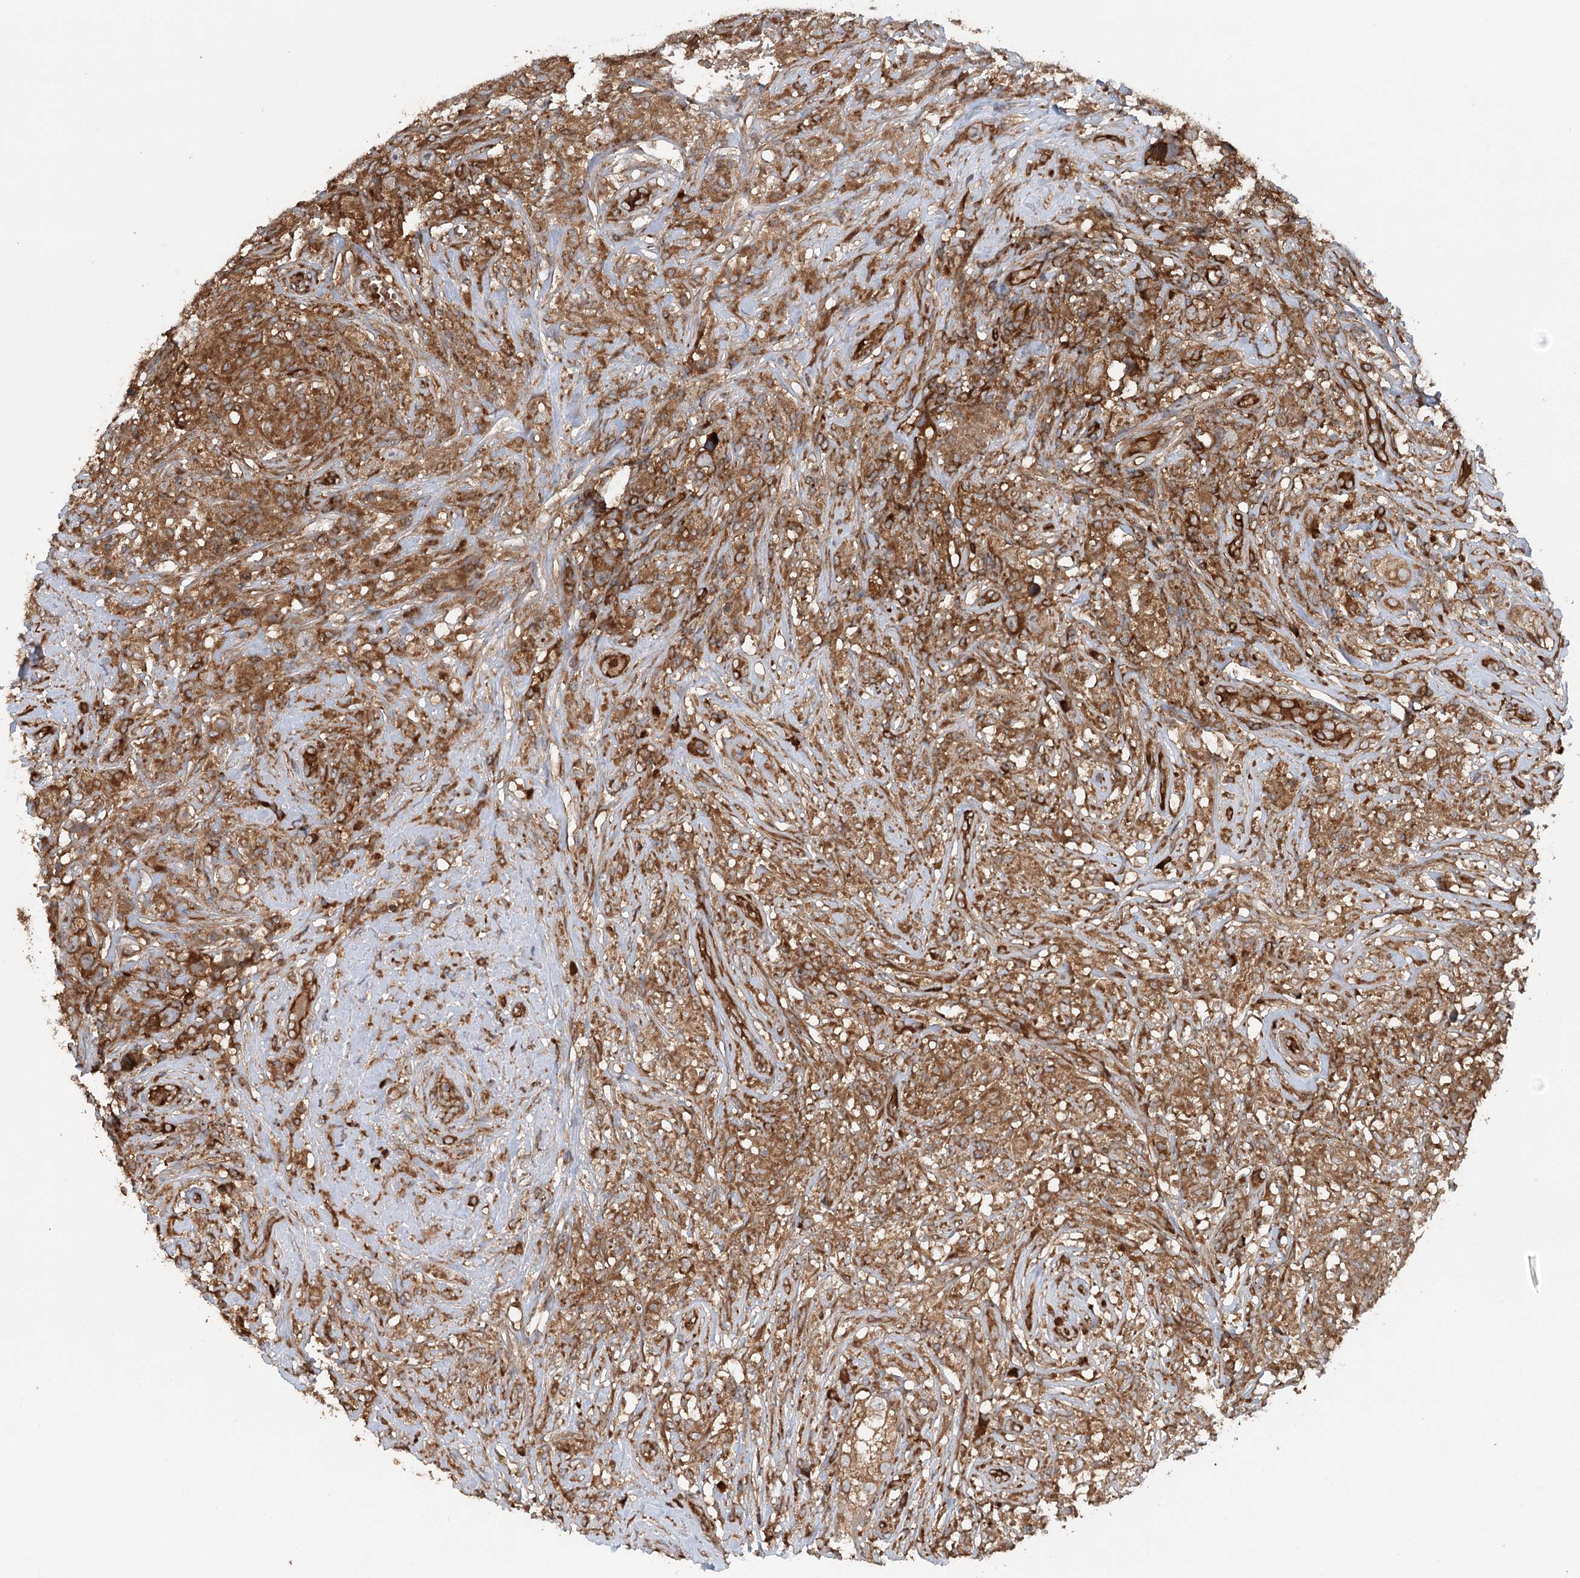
{"staining": {"intensity": "moderate", "quantity": ">75%", "location": "cytoplasmic/membranous"}, "tissue": "testis cancer", "cell_type": "Tumor cells", "image_type": "cancer", "snomed": [{"axis": "morphology", "description": "Seminoma, NOS"}, {"axis": "topography", "description": "Testis"}], "caption": "Immunohistochemistry histopathology image of neoplastic tissue: human testis cancer (seminoma) stained using immunohistochemistry (IHC) demonstrates medium levels of moderate protein expression localized specifically in the cytoplasmic/membranous of tumor cells, appearing as a cytoplasmic/membranous brown color.", "gene": "PAIP2", "patient": {"sex": "male", "age": 49}}